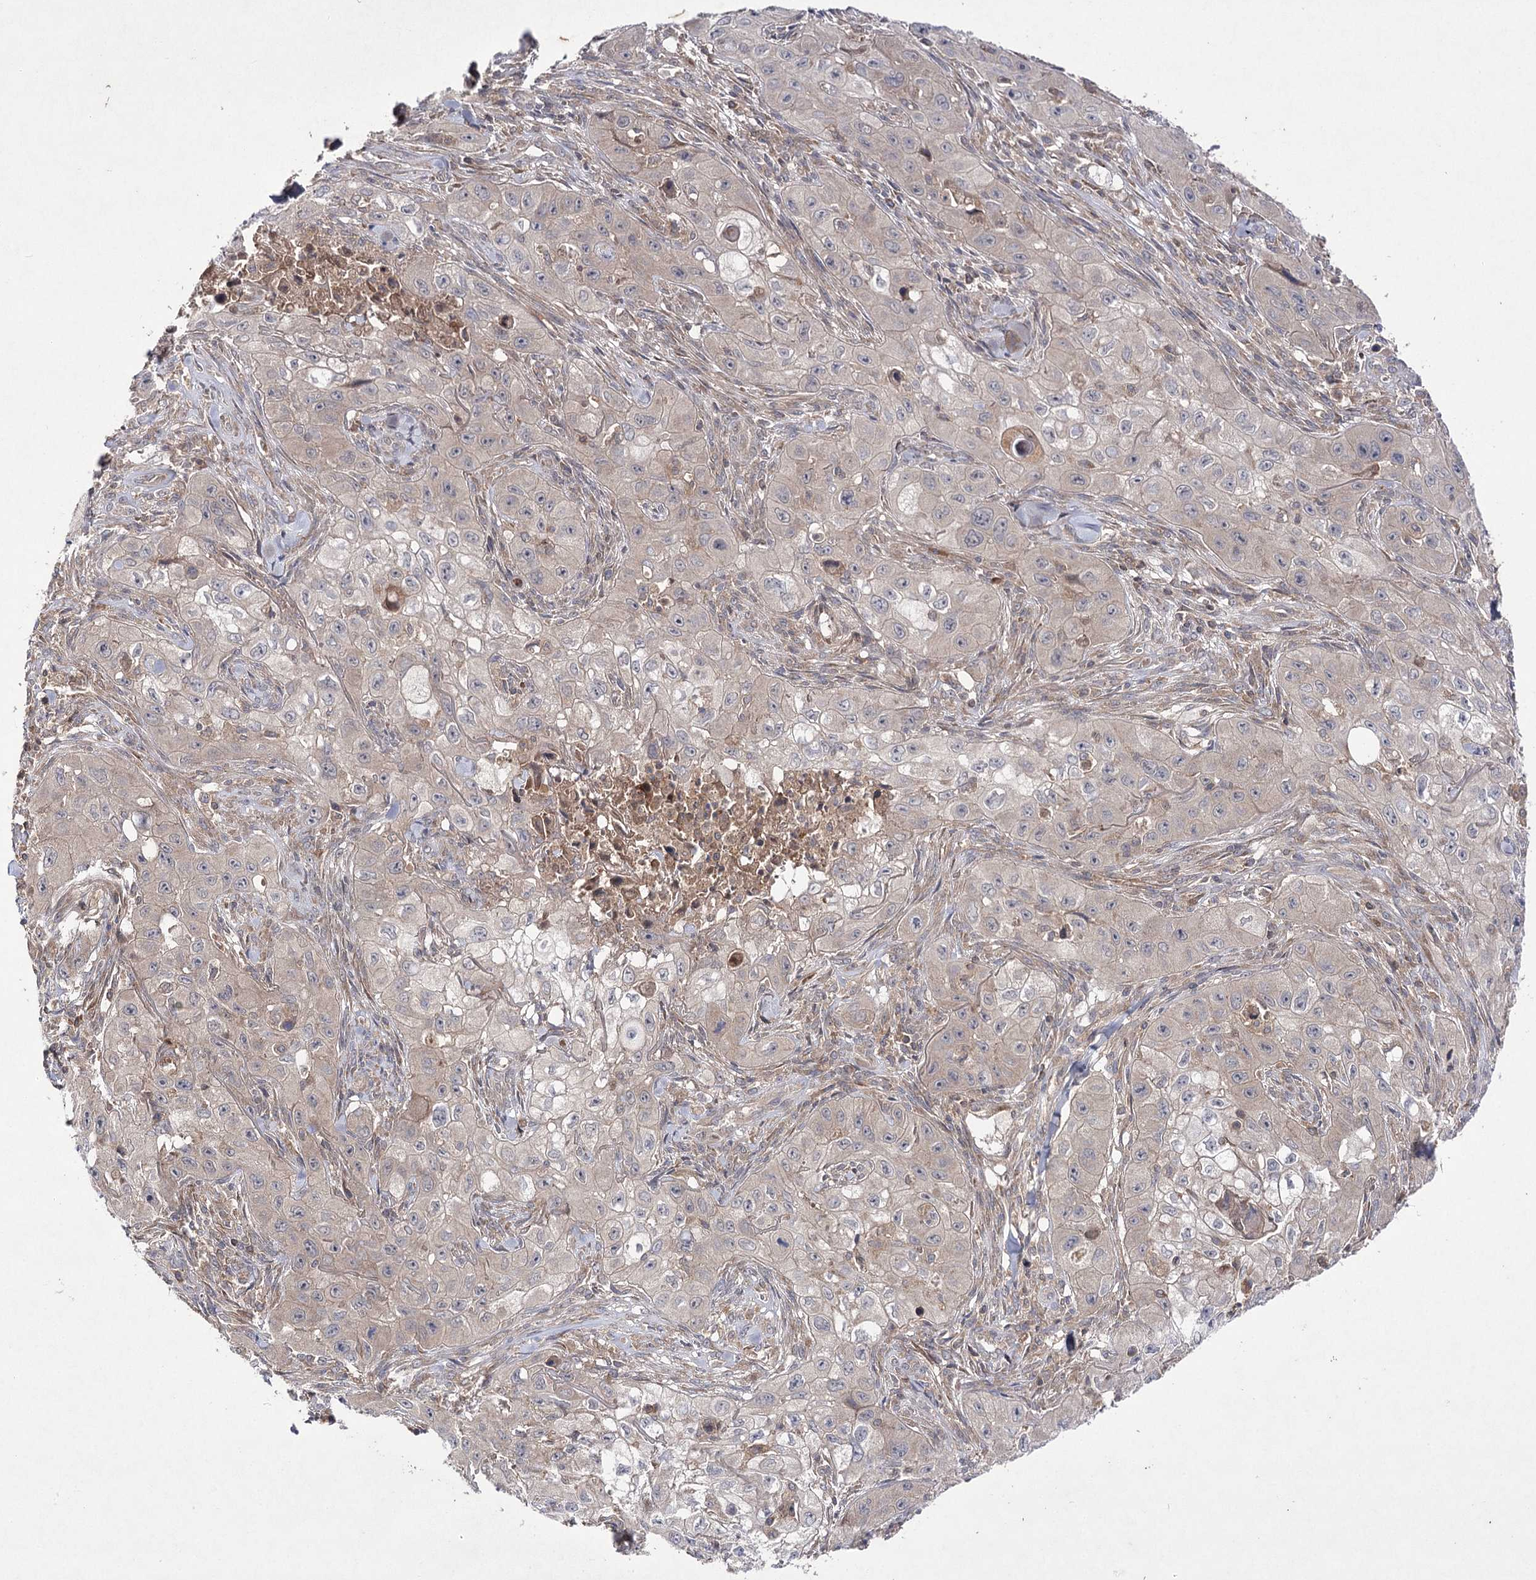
{"staining": {"intensity": "weak", "quantity": "25%-75%", "location": "cytoplasmic/membranous"}, "tissue": "skin cancer", "cell_type": "Tumor cells", "image_type": "cancer", "snomed": [{"axis": "morphology", "description": "Squamous cell carcinoma, NOS"}, {"axis": "topography", "description": "Skin"}, {"axis": "topography", "description": "Subcutis"}], "caption": "DAB immunohistochemical staining of human skin cancer reveals weak cytoplasmic/membranous protein staining in about 25%-75% of tumor cells. (IHC, brightfield microscopy, high magnification).", "gene": "BCR", "patient": {"sex": "male", "age": 73}}